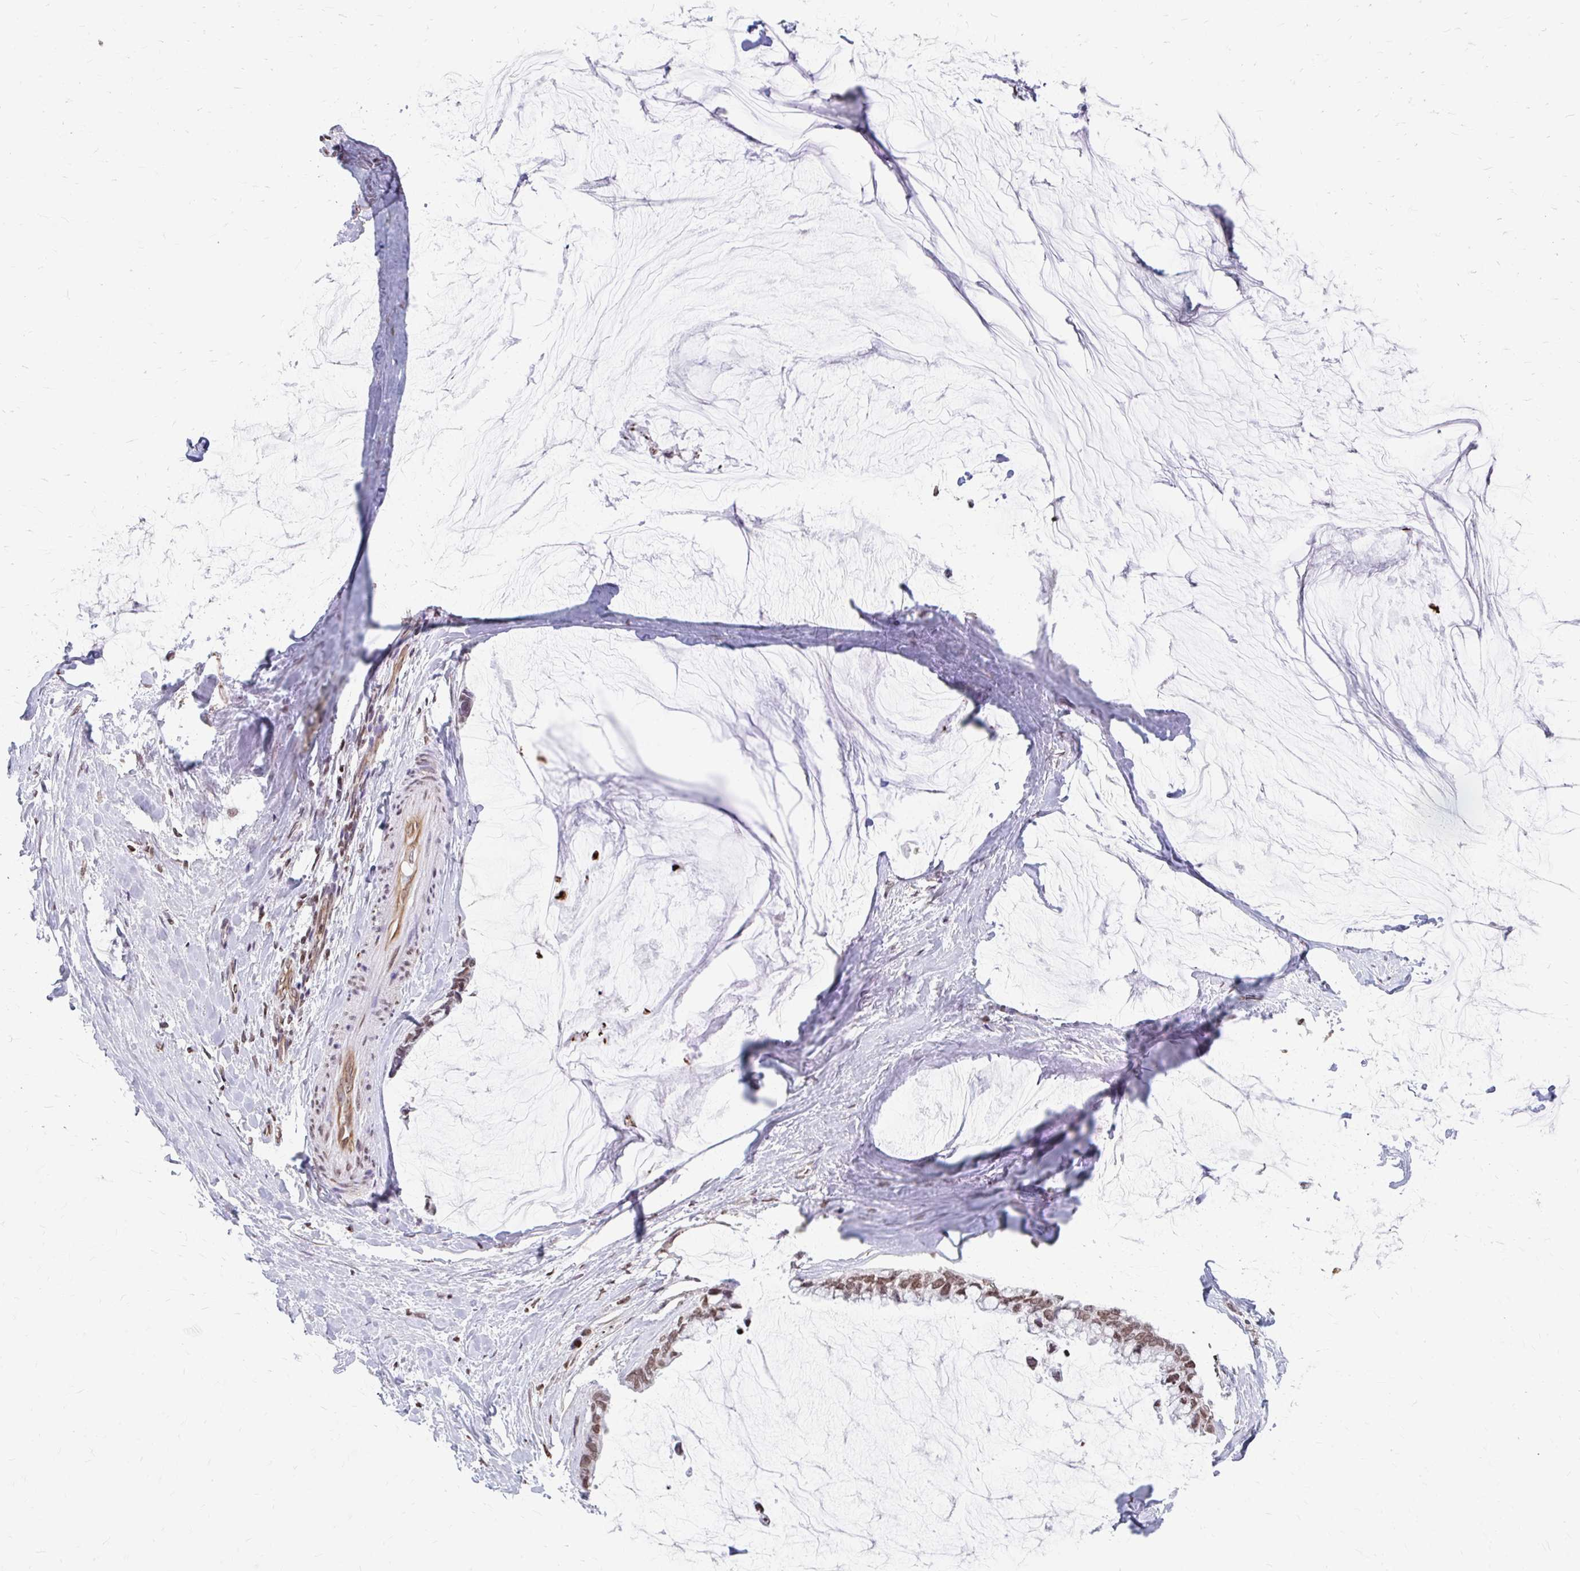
{"staining": {"intensity": "moderate", "quantity": ">75%", "location": "nuclear"}, "tissue": "ovarian cancer", "cell_type": "Tumor cells", "image_type": "cancer", "snomed": [{"axis": "morphology", "description": "Cystadenocarcinoma, mucinous, NOS"}, {"axis": "topography", "description": "Ovary"}], "caption": "The photomicrograph demonstrates a brown stain indicating the presence of a protein in the nuclear of tumor cells in ovarian mucinous cystadenocarcinoma. The protein is shown in brown color, while the nuclei are stained blue.", "gene": "ORC3", "patient": {"sex": "female", "age": 39}}